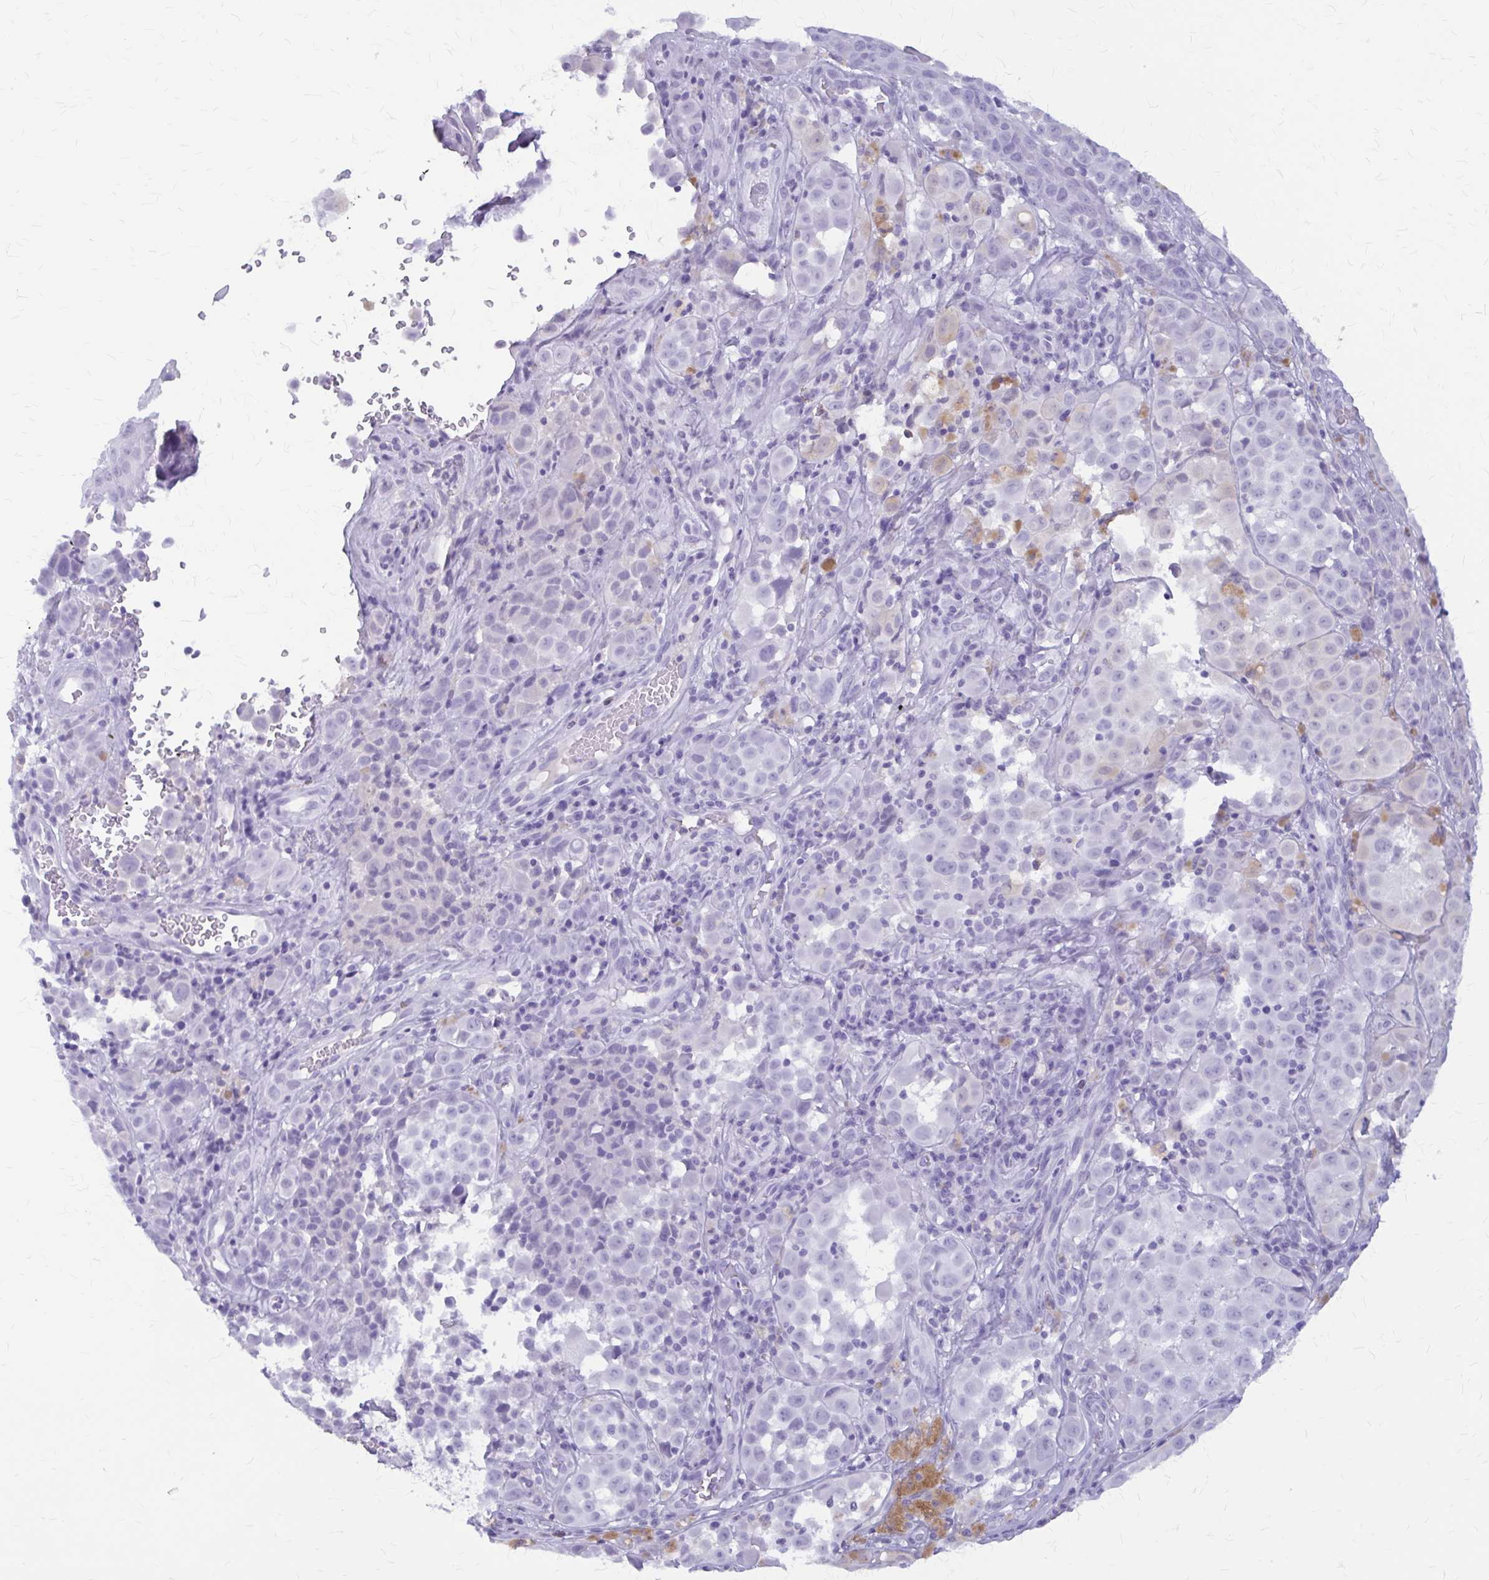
{"staining": {"intensity": "negative", "quantity": "none", "location": "none"}, "tissue": "melanoma", "cell_type": "Tumor cells", "image_type": "cancer", "snomed": [{"axis": "morphology", "description": "Malignant melanoma, NOS"}, {"axis": "topography", "description": "Skin"}], "caption": "There is no significant positivity in tumor cells of melanoma.", "gene": "KLHDC7A", "patient": {"sex": "male", "age": 64}}